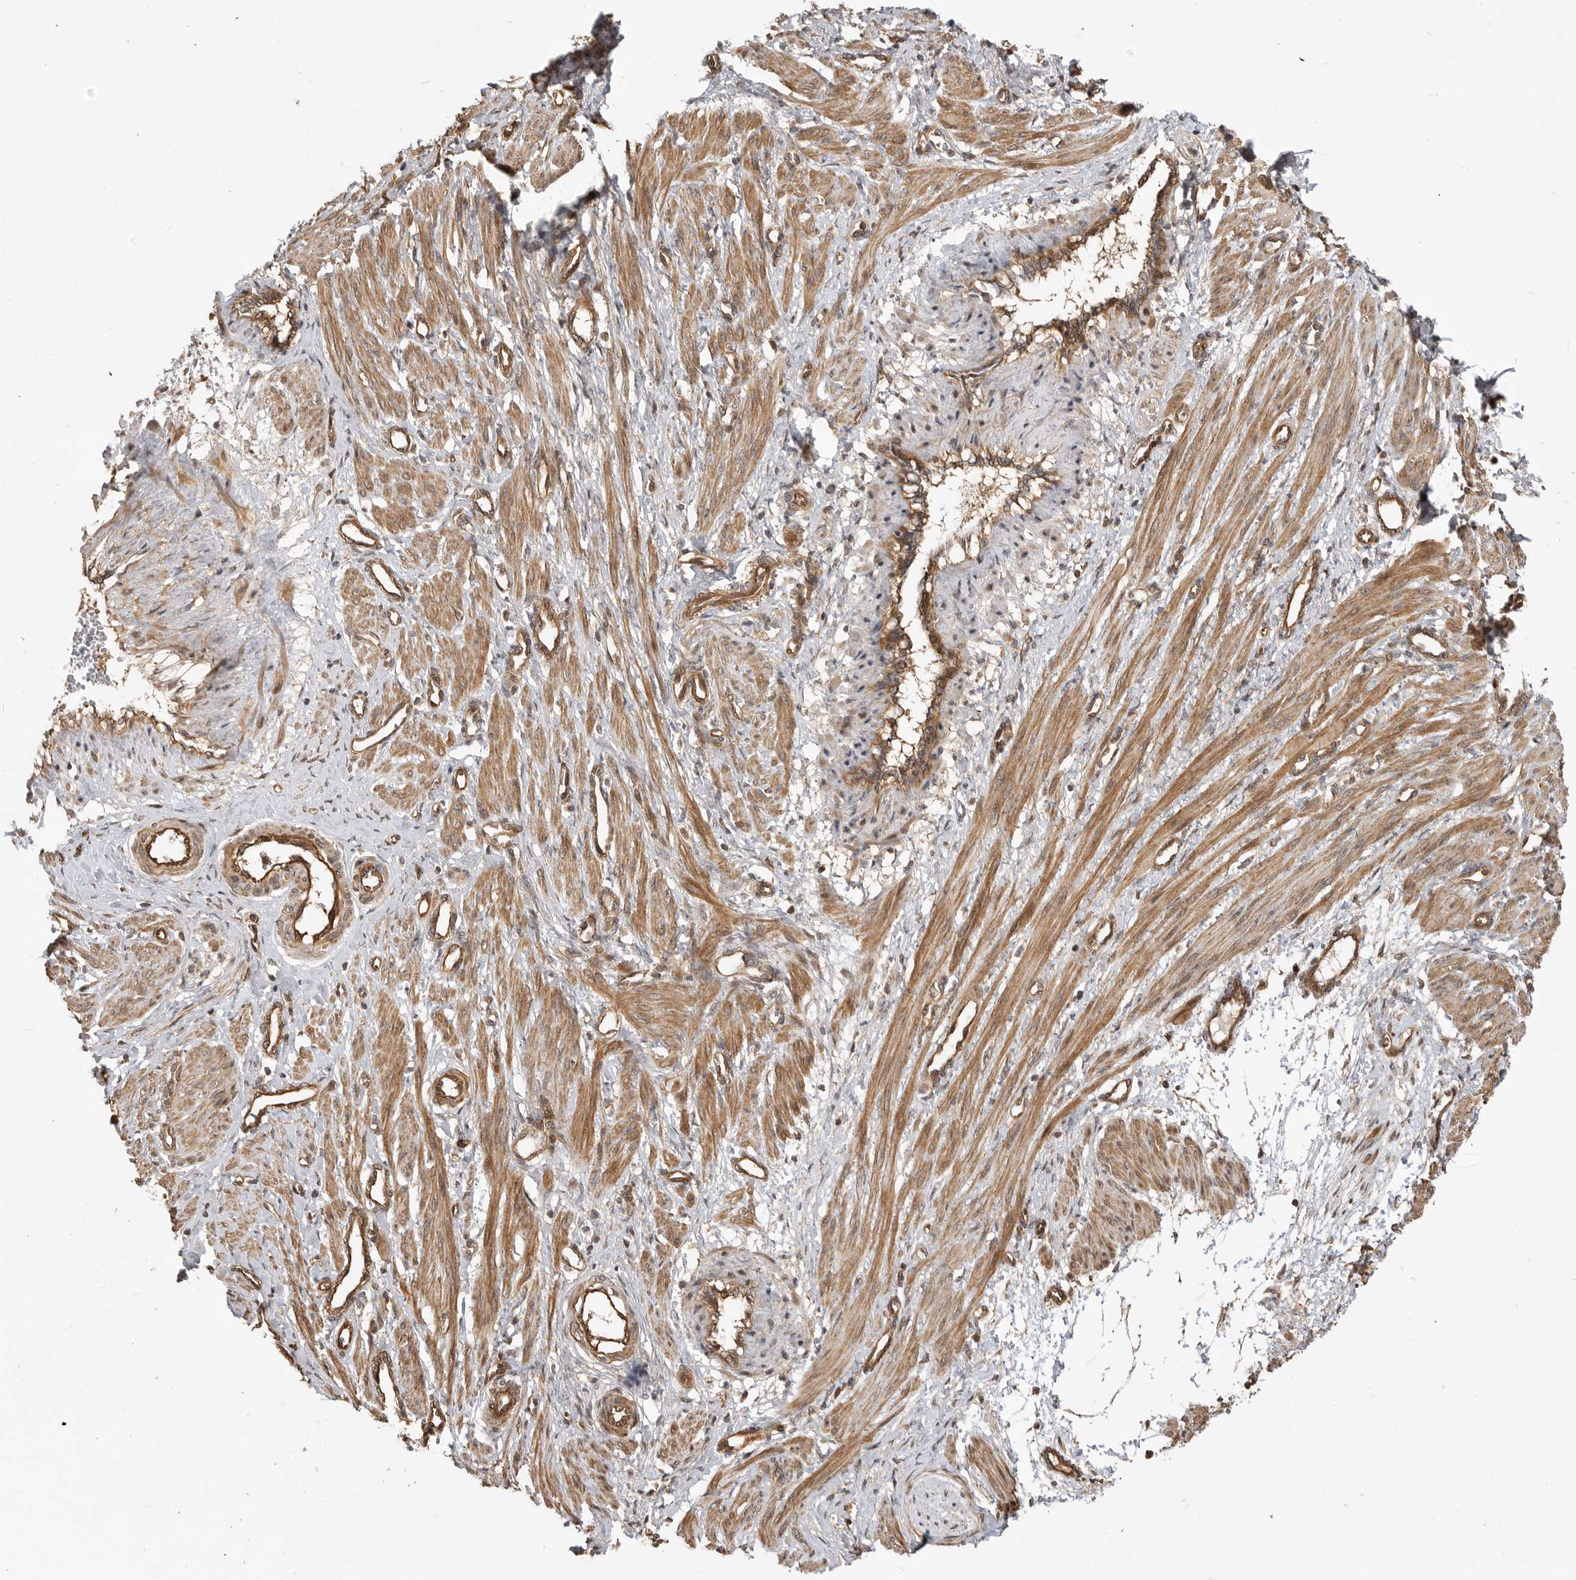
{"staining": {"intensity": "moderate", "quantity": ">75%", "location": "cytoplasmic/membranous"}, "tissue": "smooth muscle", "cell_type": "Smooth muscle cells", "image_type": "normal", "snomed": [{"axis": "morphology", "description": "Normal tissue, NOS"}, {"axis": "topography", "description": "Endometrium"}], "caption": "A medium amount of moderate cytoplasmic/membranous expression is identified in about >75% of smooth muscle cells in unremarkable smooth muscle. Using DAB (3,3'-diaminobenzidine) (brown) and hematoxylin (blue) stains, captured at high magnification using brightfield microscopy.", "gene": "ADPRS", "patient": {"sex": "female", "age": 33}}